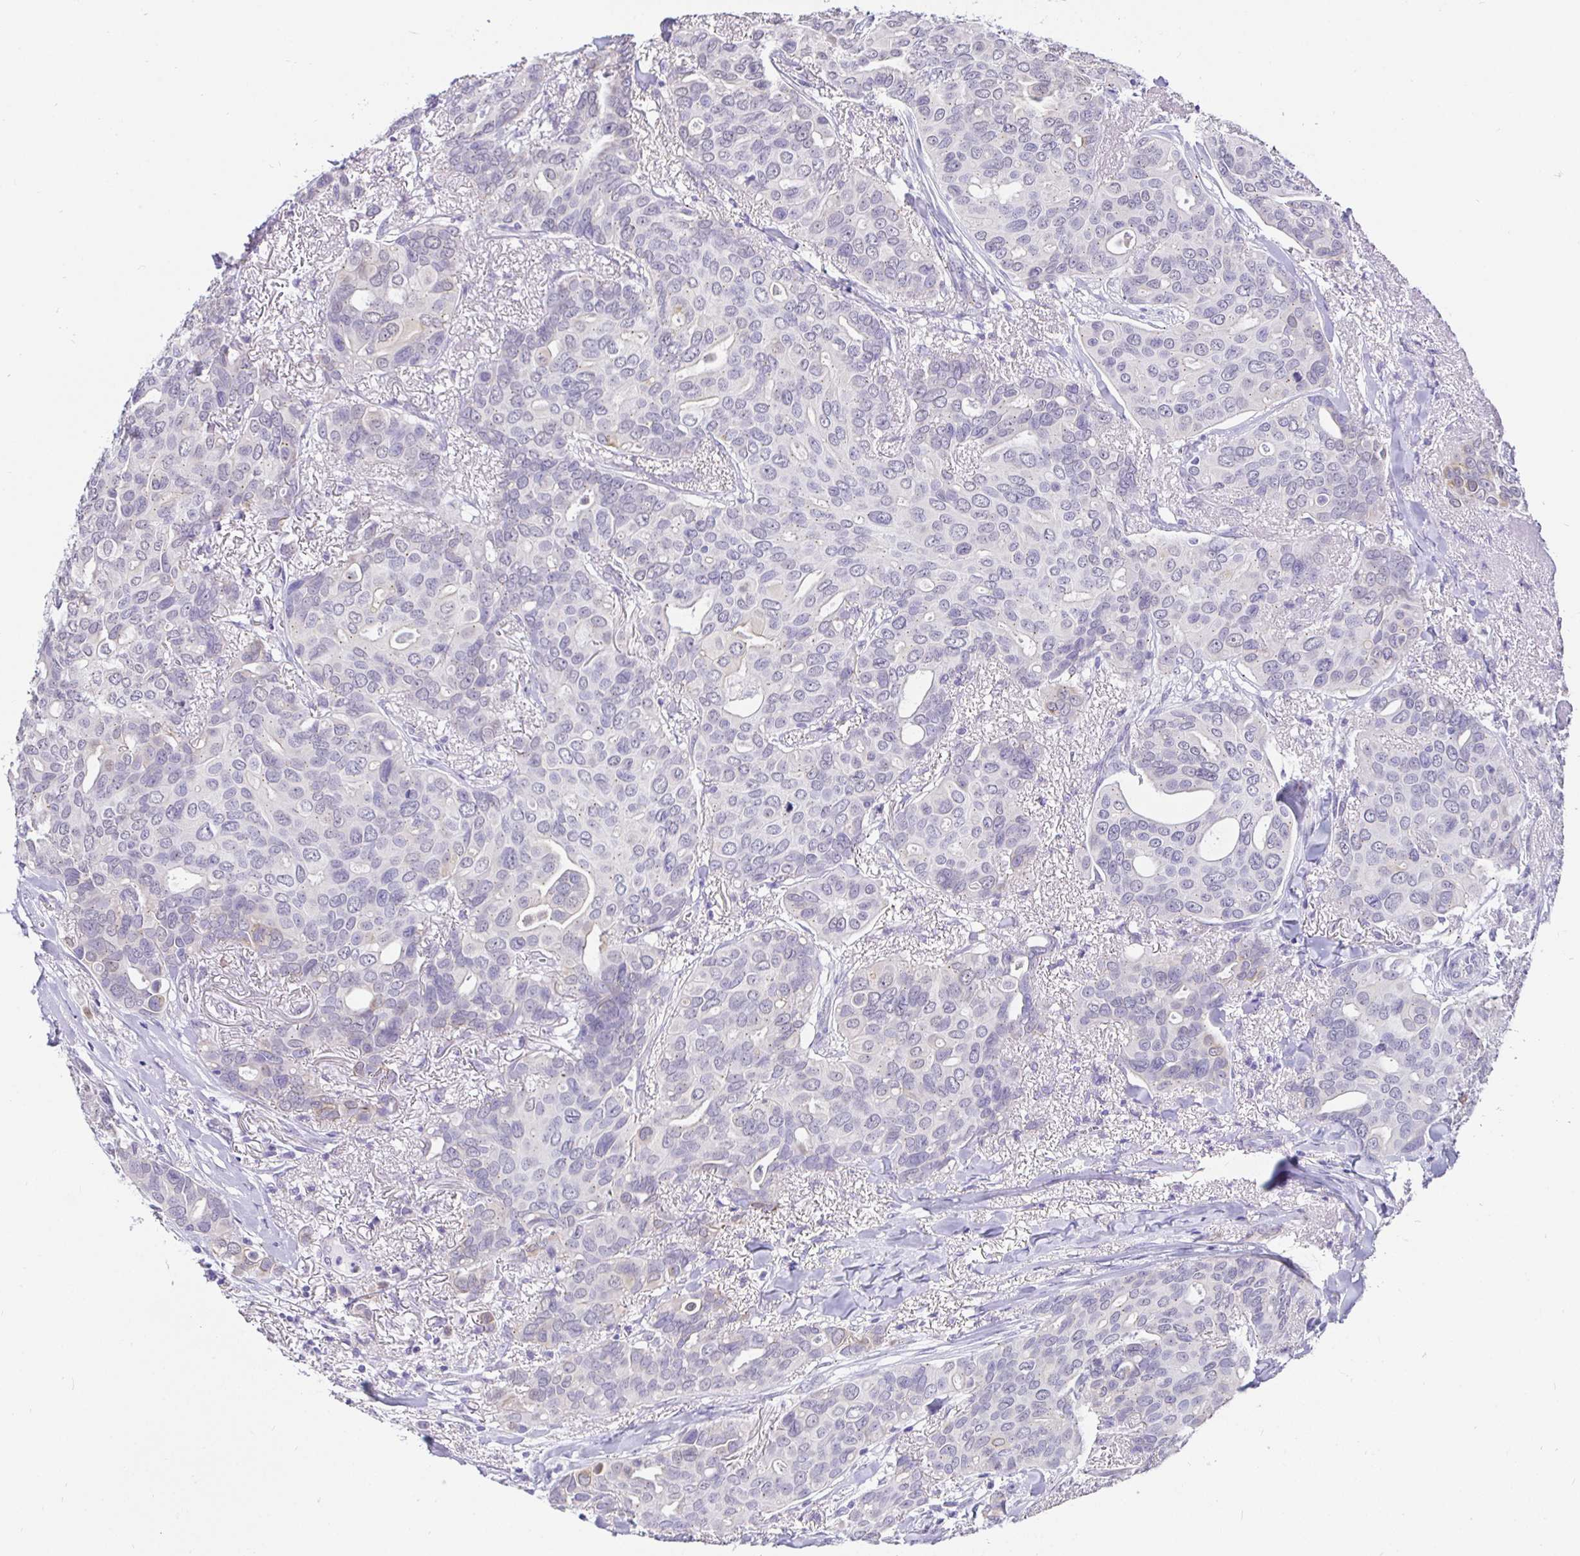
{"staining": {"intensity": "negative", "quantity": "none", "location": "none"}, "tissue": "breast cancer", "cell_type": "Tumor cells", "image_type": "cancer", "snomed": [{"axis": "morphology", "description": "Duct carcinoma"}, {"axis": "topography", "description": "Breast"}], "caption": "Human infiltrating ductal carcinoma (breast) stained for a protein using immunohistochemistry (IHC) shows no positivity in tumor cells.", "gene": "EZHIP", "patient": {"sex": "female", "age": 54}}